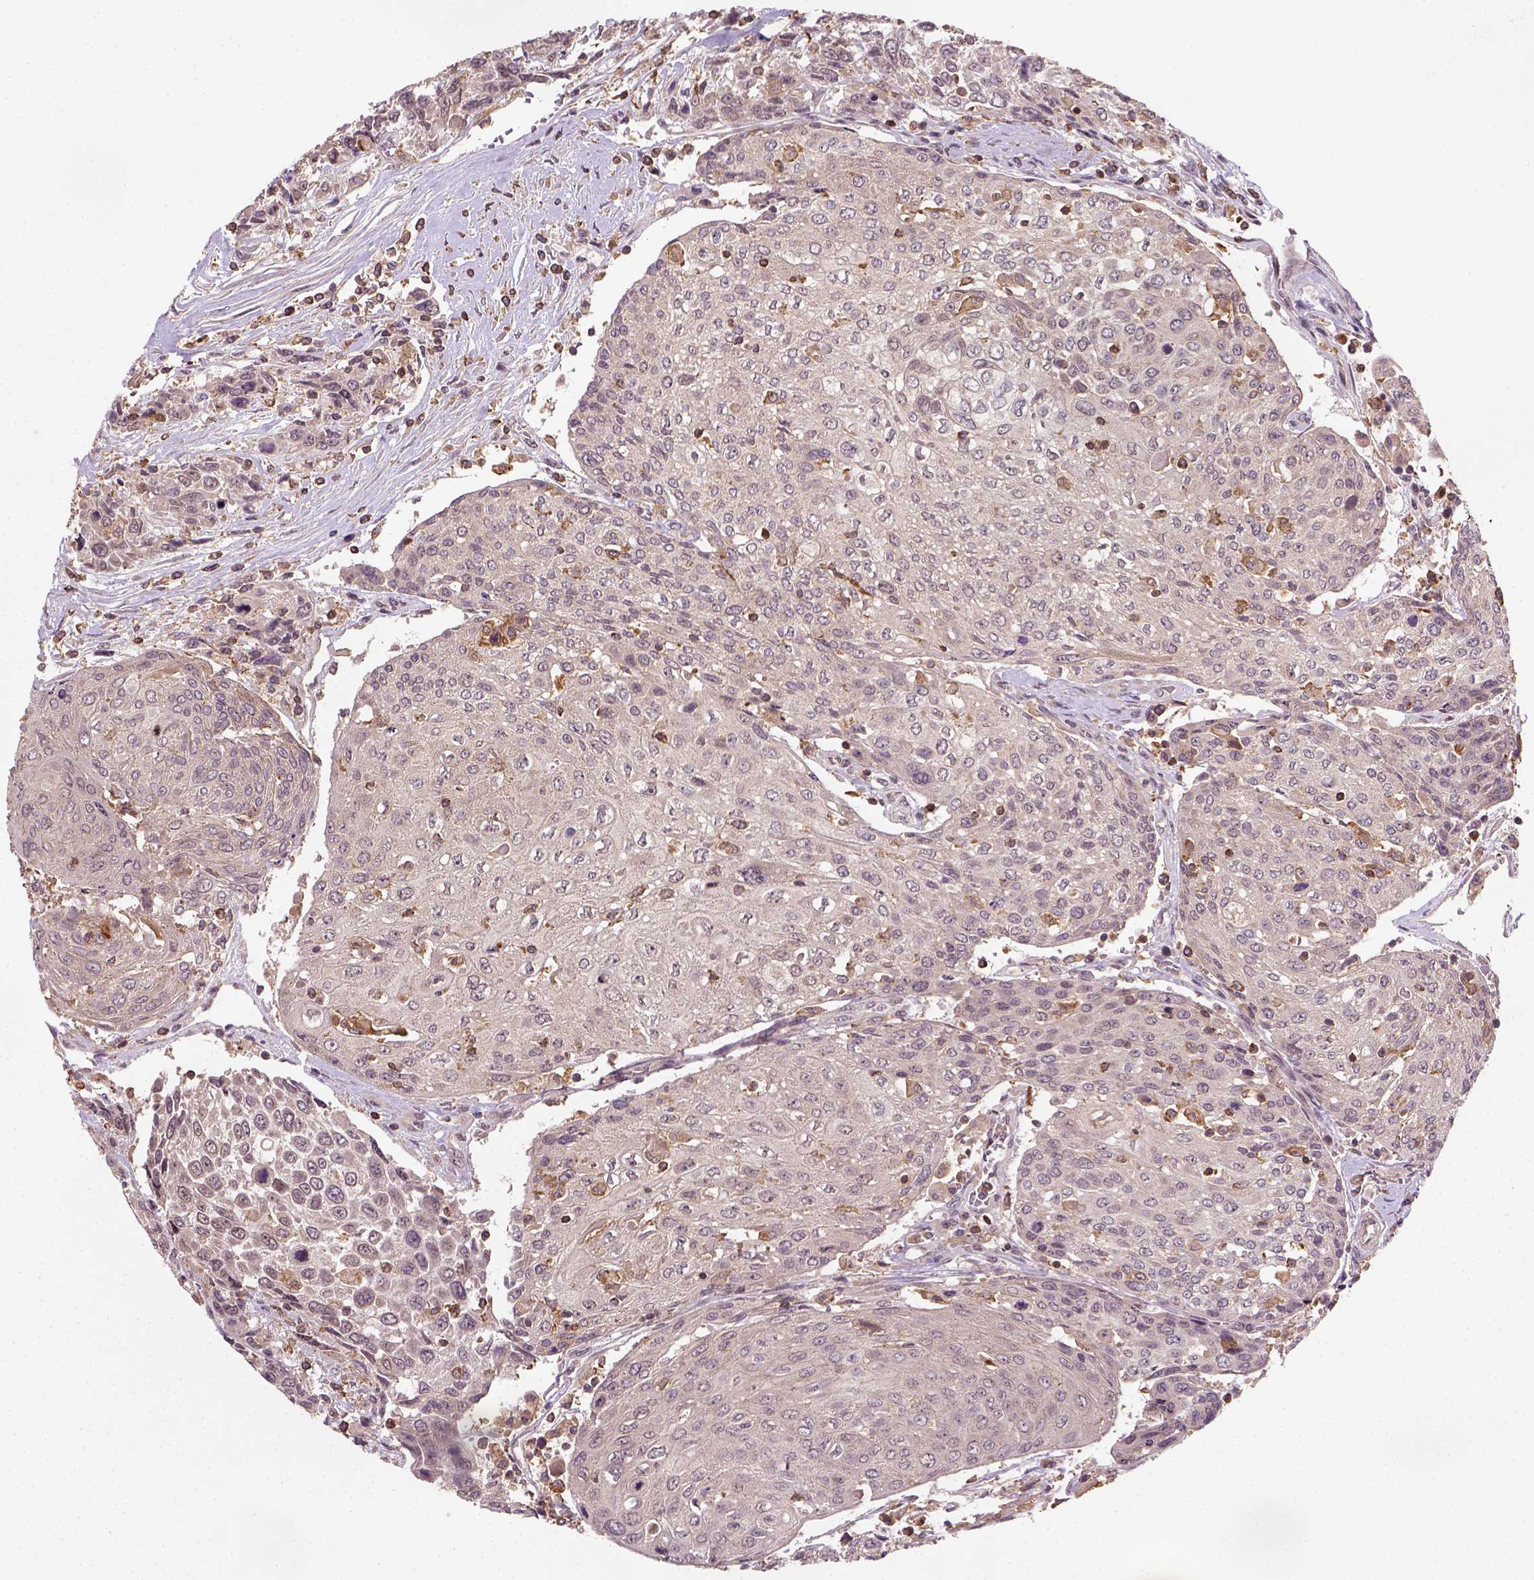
{"staining": {"intensity": "negative", "quantity": "none", "location": "none"}, "tissue": "urothelial cancer", "cell_type": "Tumor cells", "image_type": "cancer", "snomed": [{"axis": "morphology", "description": "Urothelial carcinoma, High grade"}, {"axis": "topography", "description": "Urinary bladder"}], "caption": "Human high-grade urothelial carcinoma stained for a protein using IHC demonstrates no expression in tumor cells.", "gene": "CAMKK1", "patient": {"sex": "female", "age": 70}}